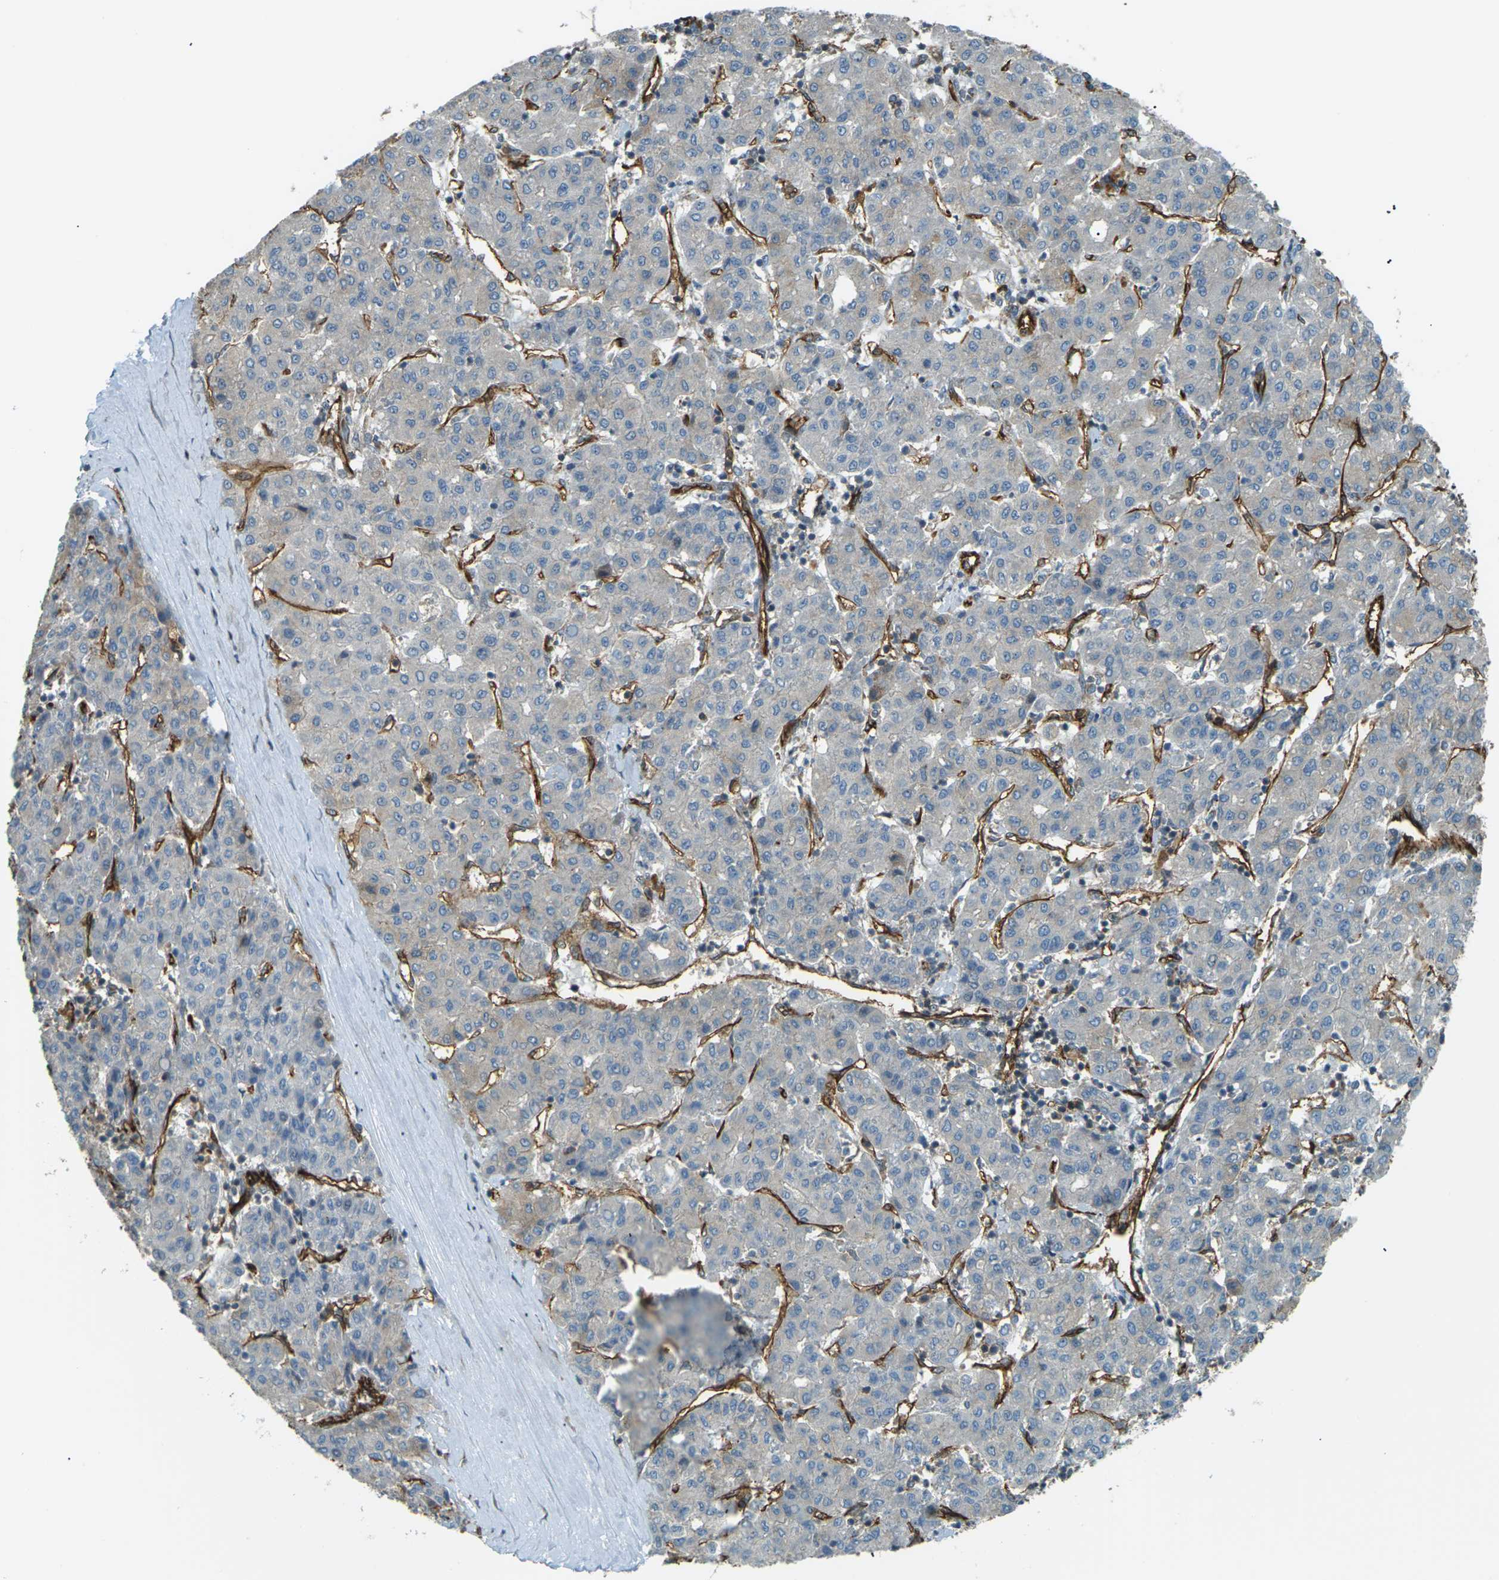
{"staining": {"intensity": "moderate", "quantity": "<25%", "location": "cytoplasmic/membranous"}, "tissue": "liver cancer", "cell_type": "Tumor cells", "image_type": "cancer", "snomed": [{"axis": "morphology", "description": "Carcinoma, Hepatocellular, NOS"}, {"axis": "topography", "description": "Liver"}], "caption": "Hepatocellular carcinoma (liver) stained for a protein (brown) demonstrates moderate cytoplasmic/membranous positive positivity in about <25% of tumor cells.", "gene": "S1PR1", "patient": {"sex": "male", "age": 65}}